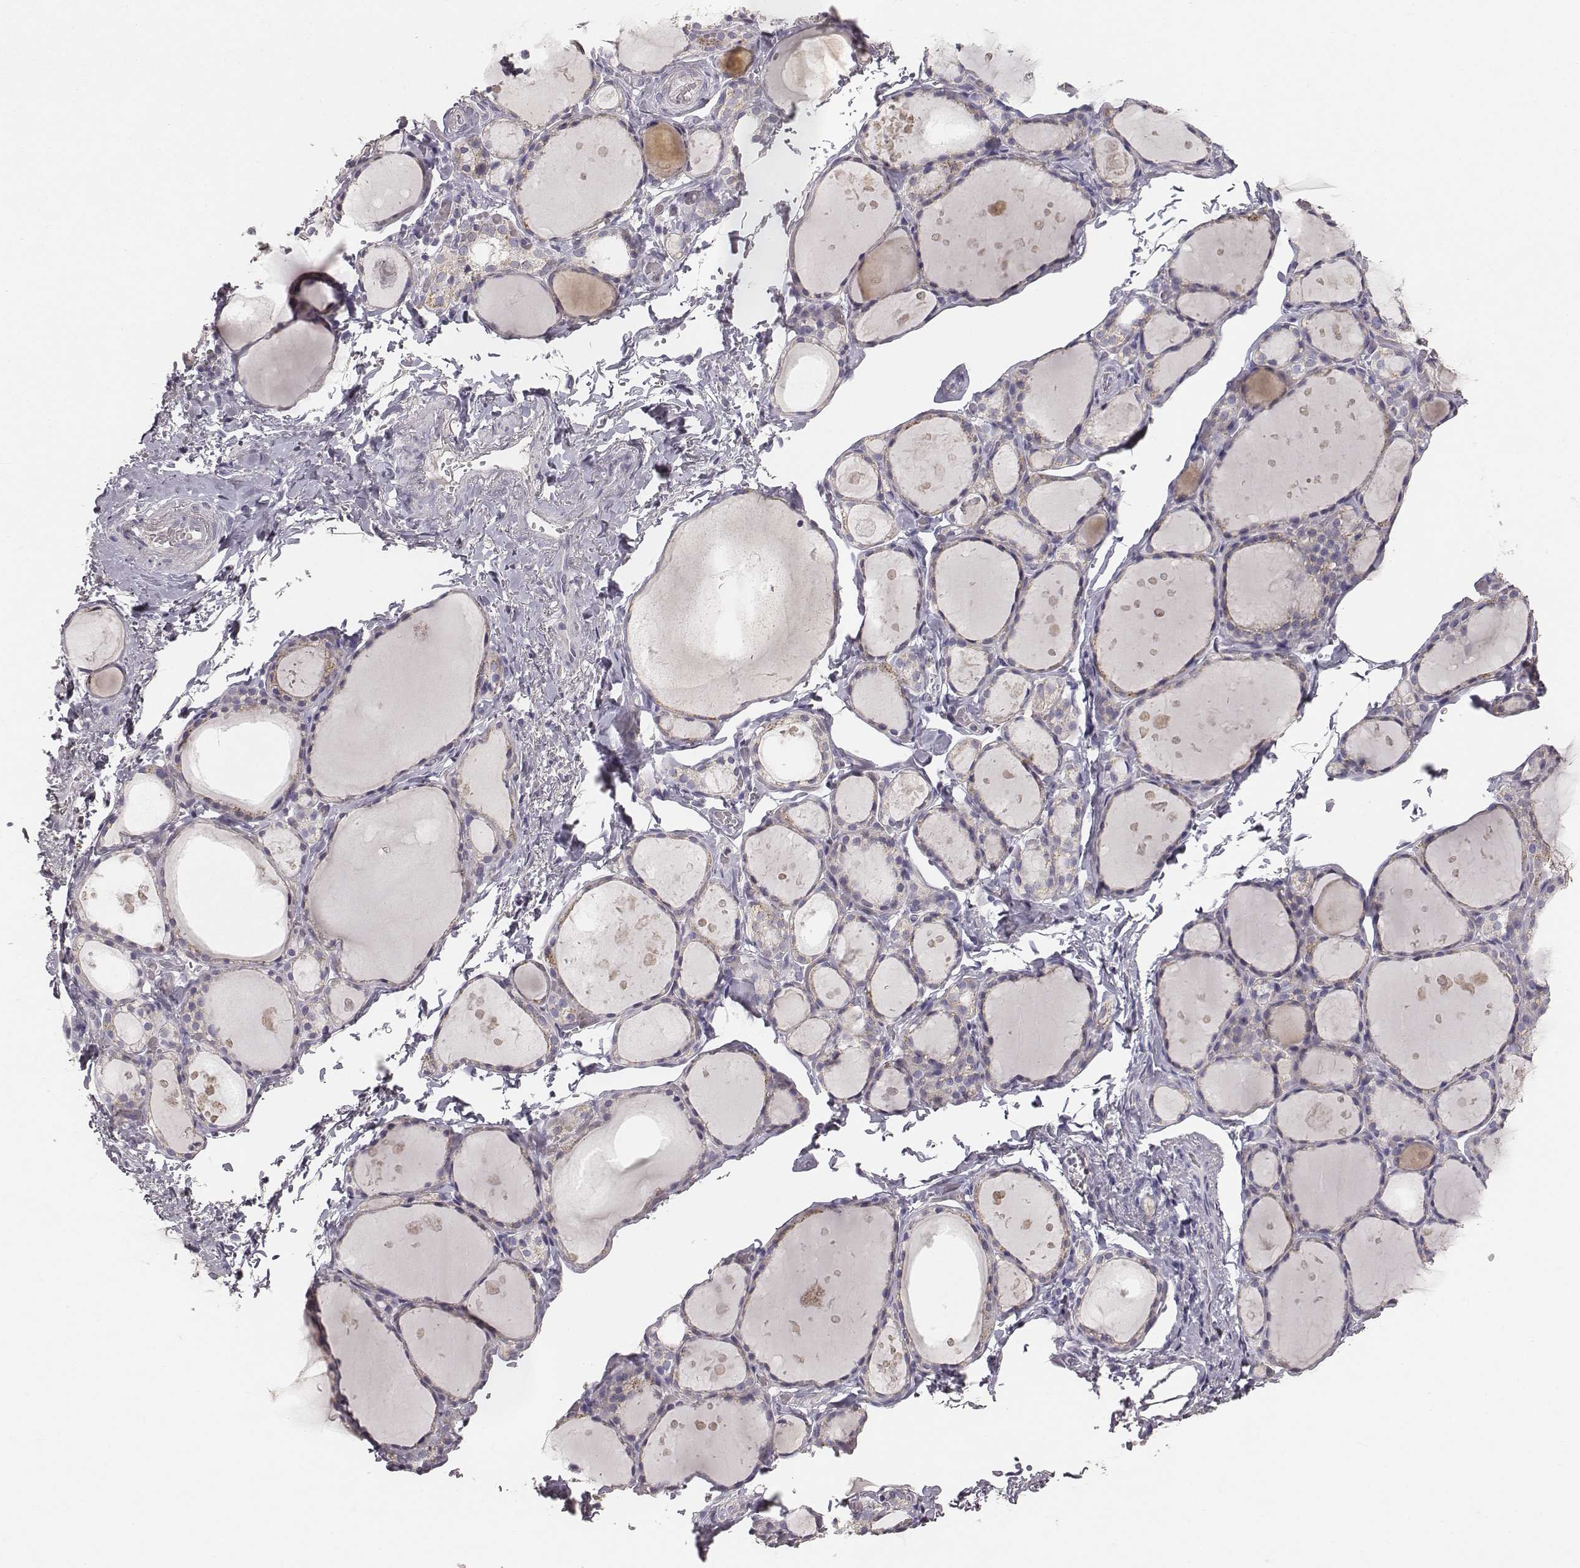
{"staining": {"intensity": "moderate", "quantity": "25%-75%", "location": "cytoplasmic/membranous"}, "tissue": "thyroid gland", "cell_type": "Glandular cells", "image_type": "normal", "snomed": [{"axis": "morphology", "description": "Normal tissue, NOS"}, {"axis": "topography", "description": "Thyroid gland"}], "caption": "The image demonstrates staining of normal thyroid gland, revealing moderate cytoplasmic/membranous protein positivity (brown color) within glandular cells.", "gene": "ABCD3", "patient": {"sex": "male", "age": 68}}